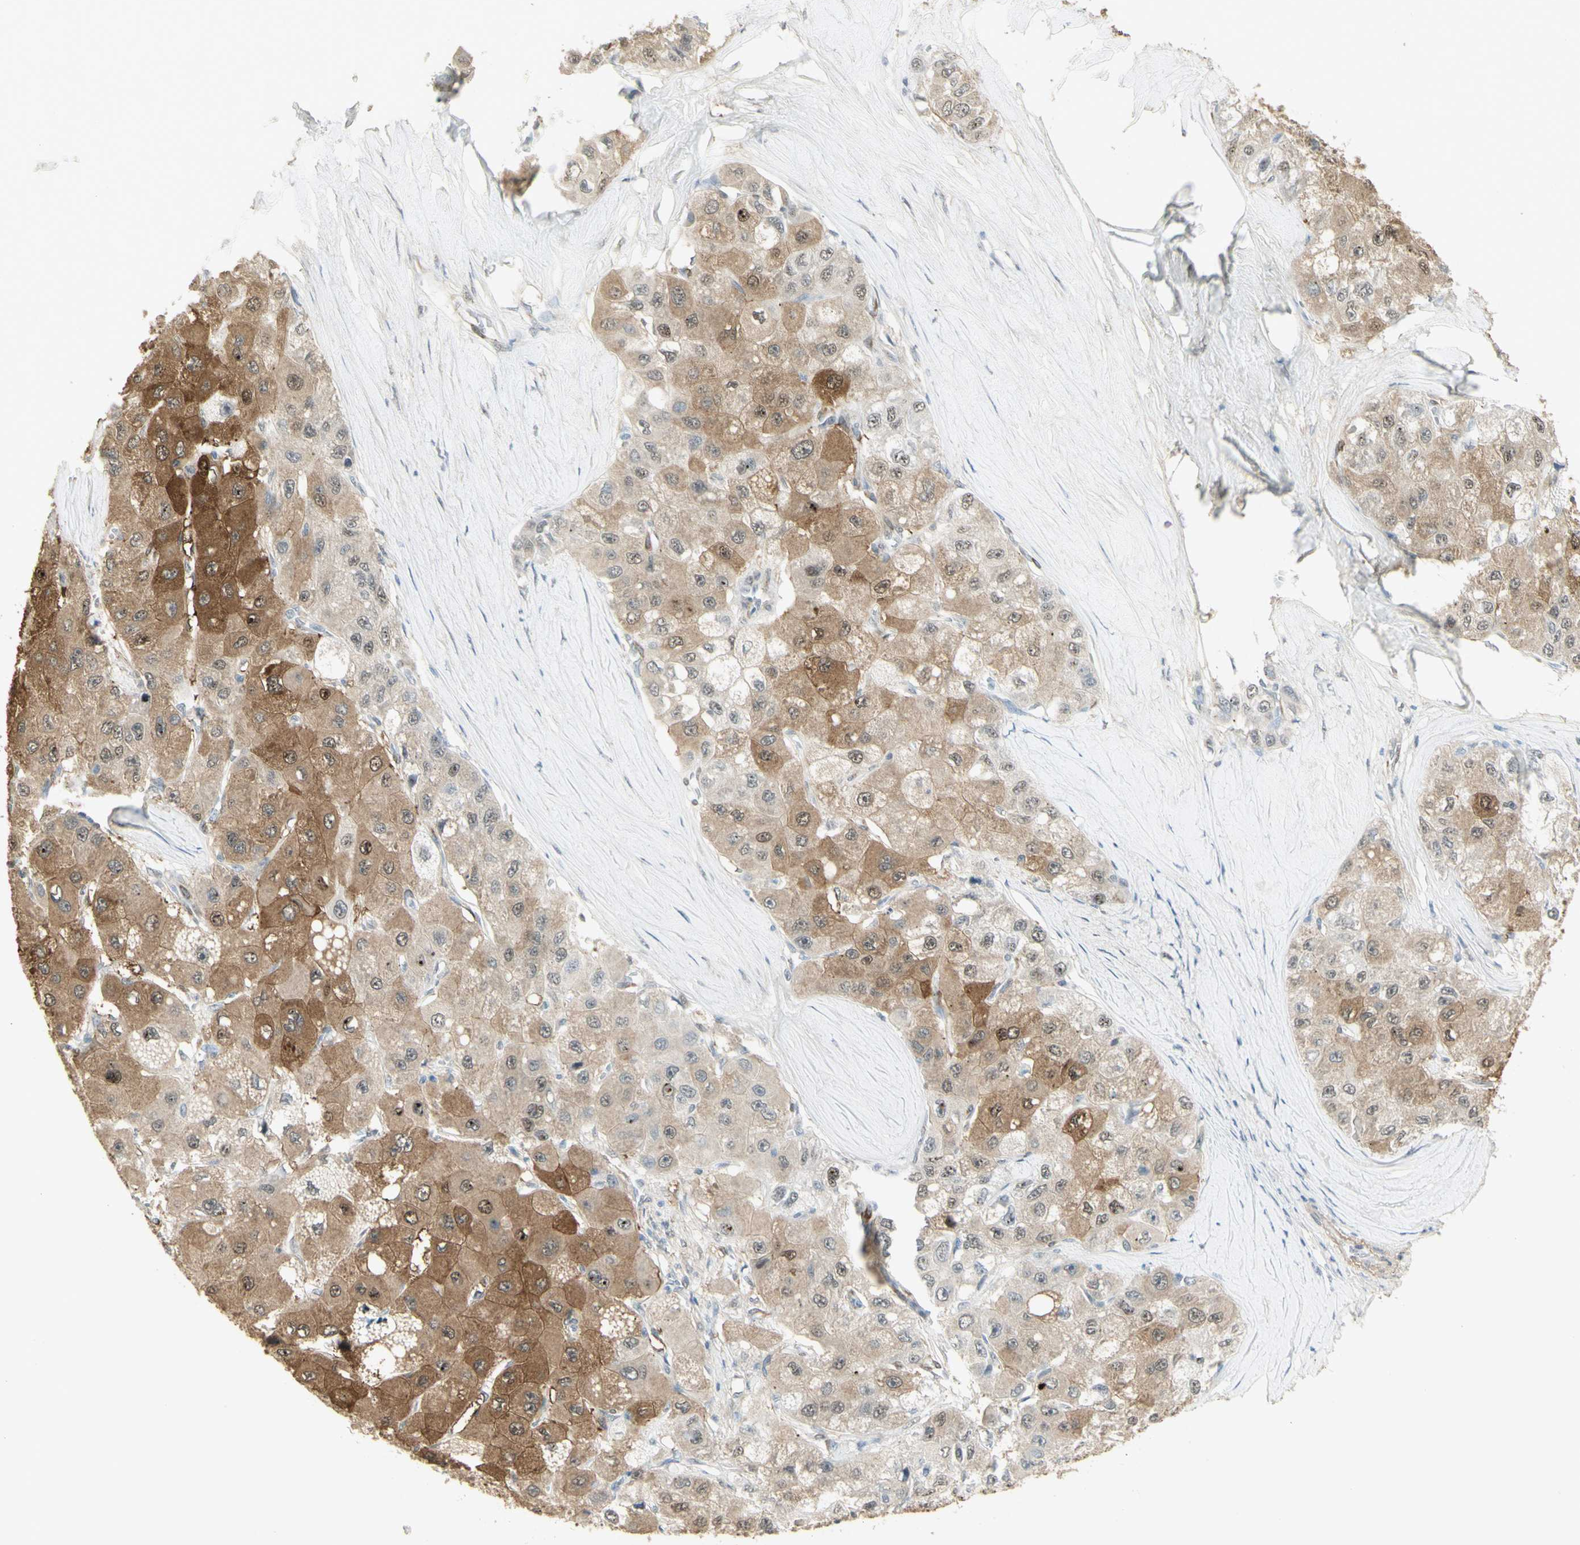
{"staining": {"intensity": "moderate", "quantity": ">75%", "location": "cytoplasmic/membranous"}, "tissue": "liver cancer", "cell_type": "Tumor cells", "image_type": "cancer", "snomed": [{"axis": "morphology", "description": "Carcinoma, Hepatocellular, NOS"}, {"axis": "topography", "description": "Liver"}], "caption": "Hepatocellular carcinoma (liver) stained with a brown dye shows moderate cytoplasmic/membranous positive expression in about >75% of tumor cells.", "gene": "MUC3A", "patient": {"sex": "male", "age": 80}}